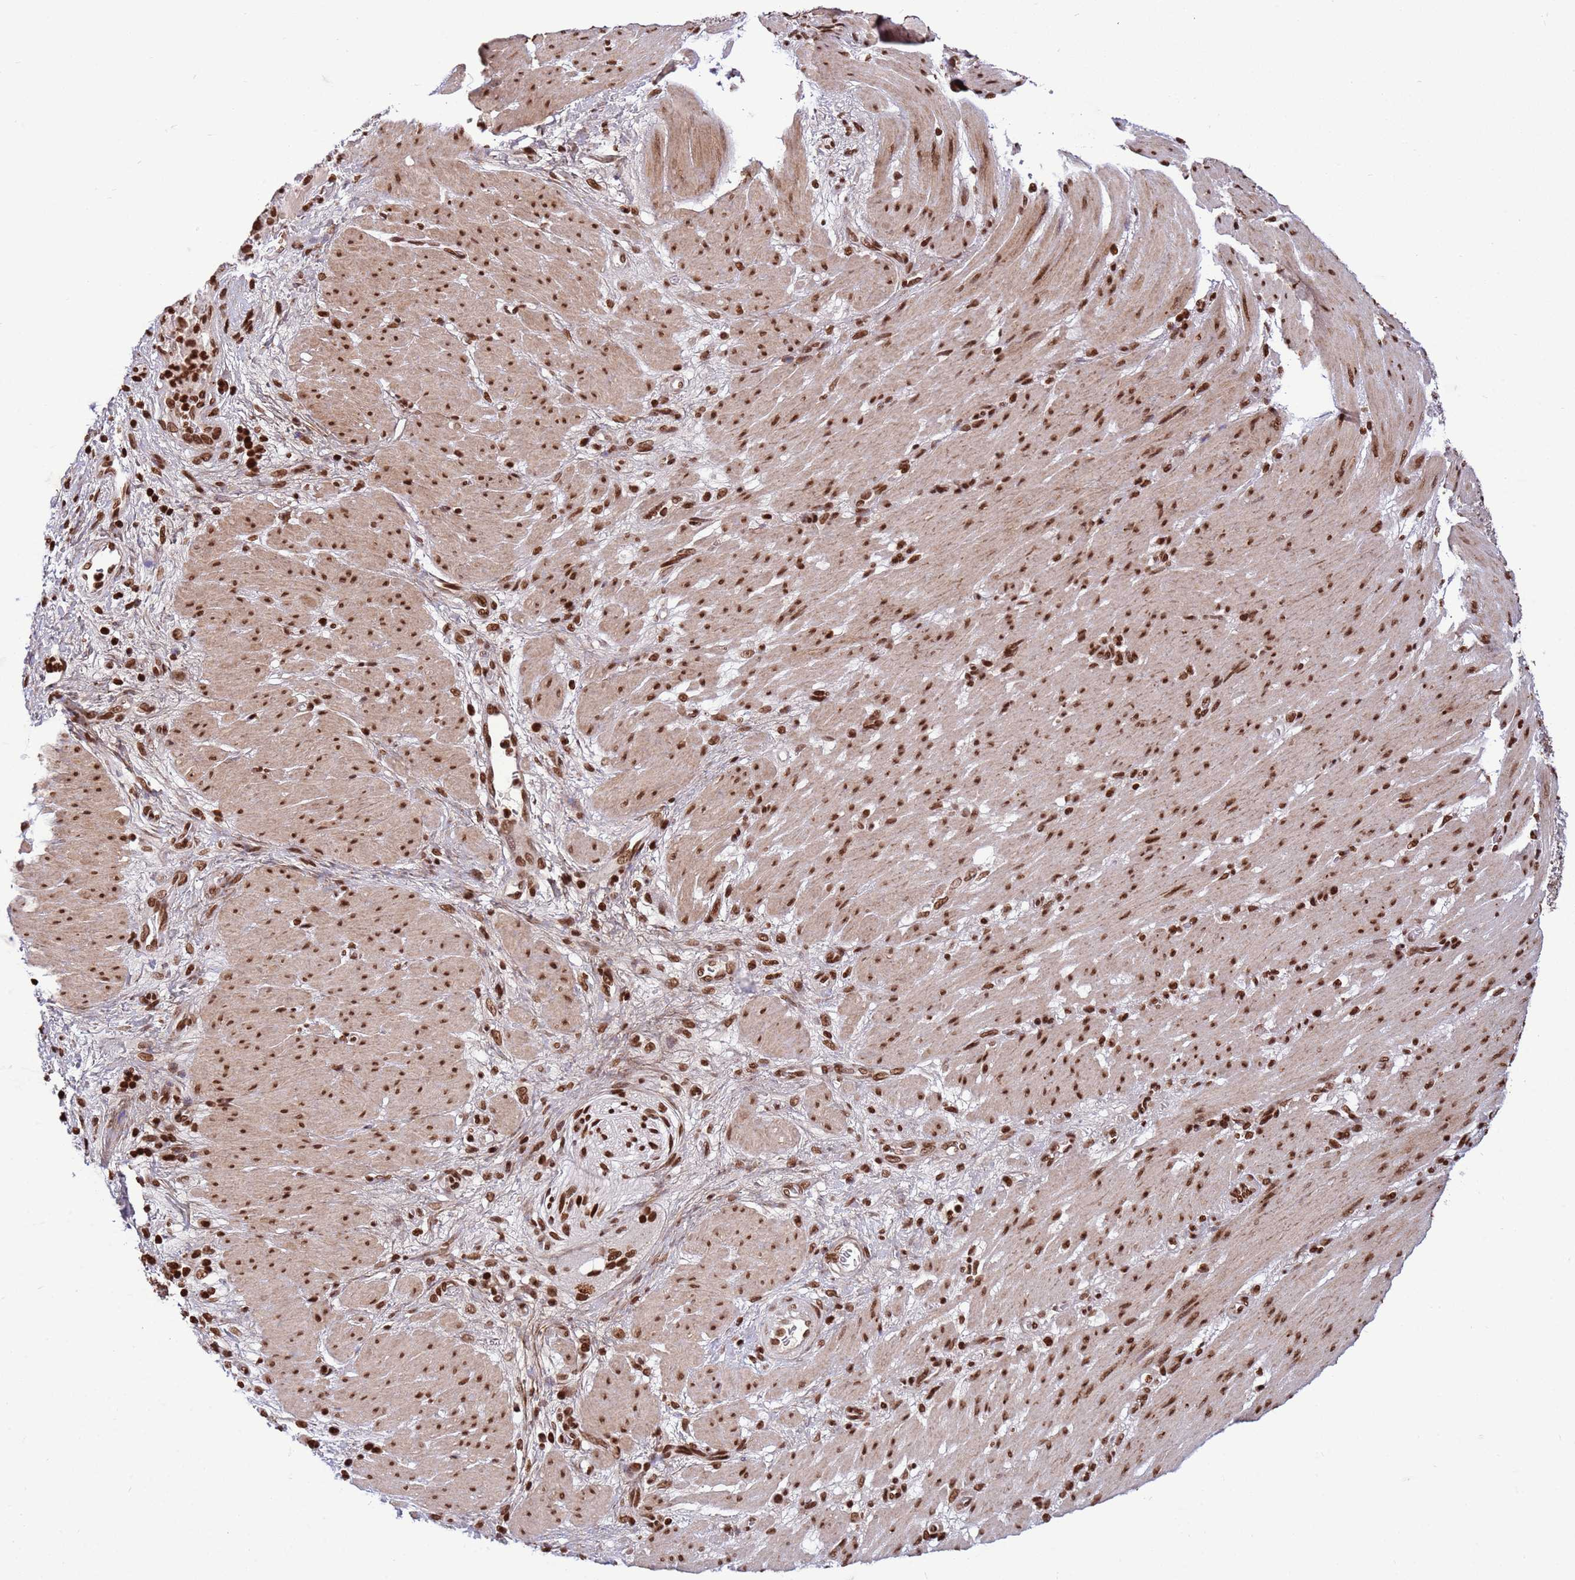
{"staining": {"intensity": "strong", "quantity": ">75%", "location": "nuclear"}, "tissue": "stomach cancer", "cell_type": "Tumor cells", "image_type": "cancer", "snomed": [{"axis": "morphology", "description": "Adenocarcinoma, NOS"}, {"axis": "topography", "description": "Stomach"}], "caption": "Protein expression analysis of human stomach cancer reveals strong nuclear positivity in about >75% of tumor cells.", "gene": "H3-3B", "patient": {"sex": "male", "age": 48}}